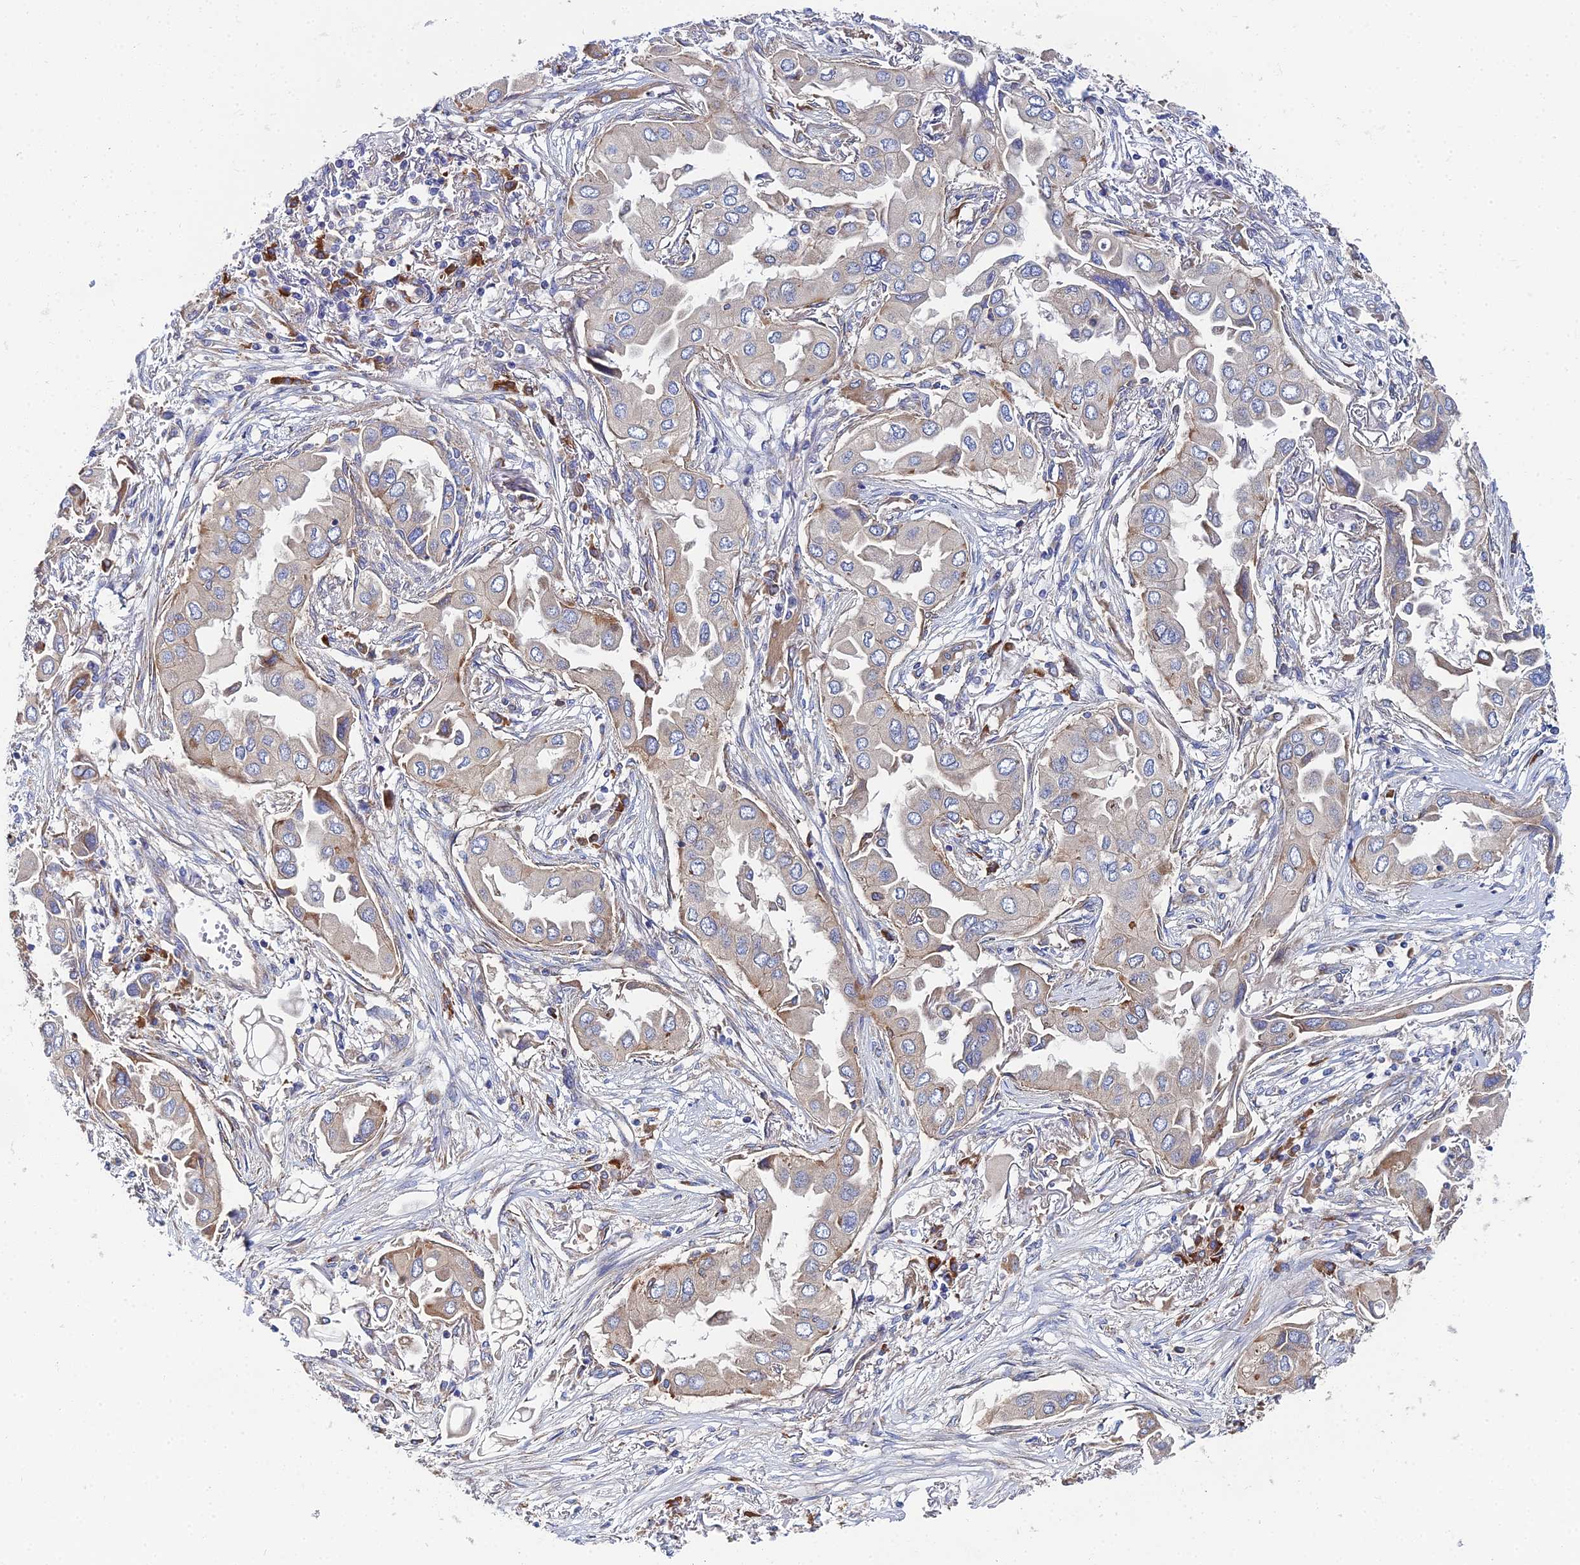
{"staining": {"intensity": "moderate", "quantity": "<25%", "location": "cytoplasmic/membranous"}, "tissue": "lung cancer", "cell_type": "Tumor cells", "image_type": "cancer", "snomed": [{"axis": "morphology", "description": "Adenocarcinoma, NOS"}, {"axis": "topography", "description": "Lung"}], "caption": "This photomicrograph reveals lung adenocarcinoma stained with immunohistochemistry (IHC) to label a protein in brown. The cytoplasmic/membranous of tumor cells show moderate positivity for the protein. Nuclei are counter-stained blue.", "gene": "CLCN3", "patient": {"sex": "female", "age": 76}}